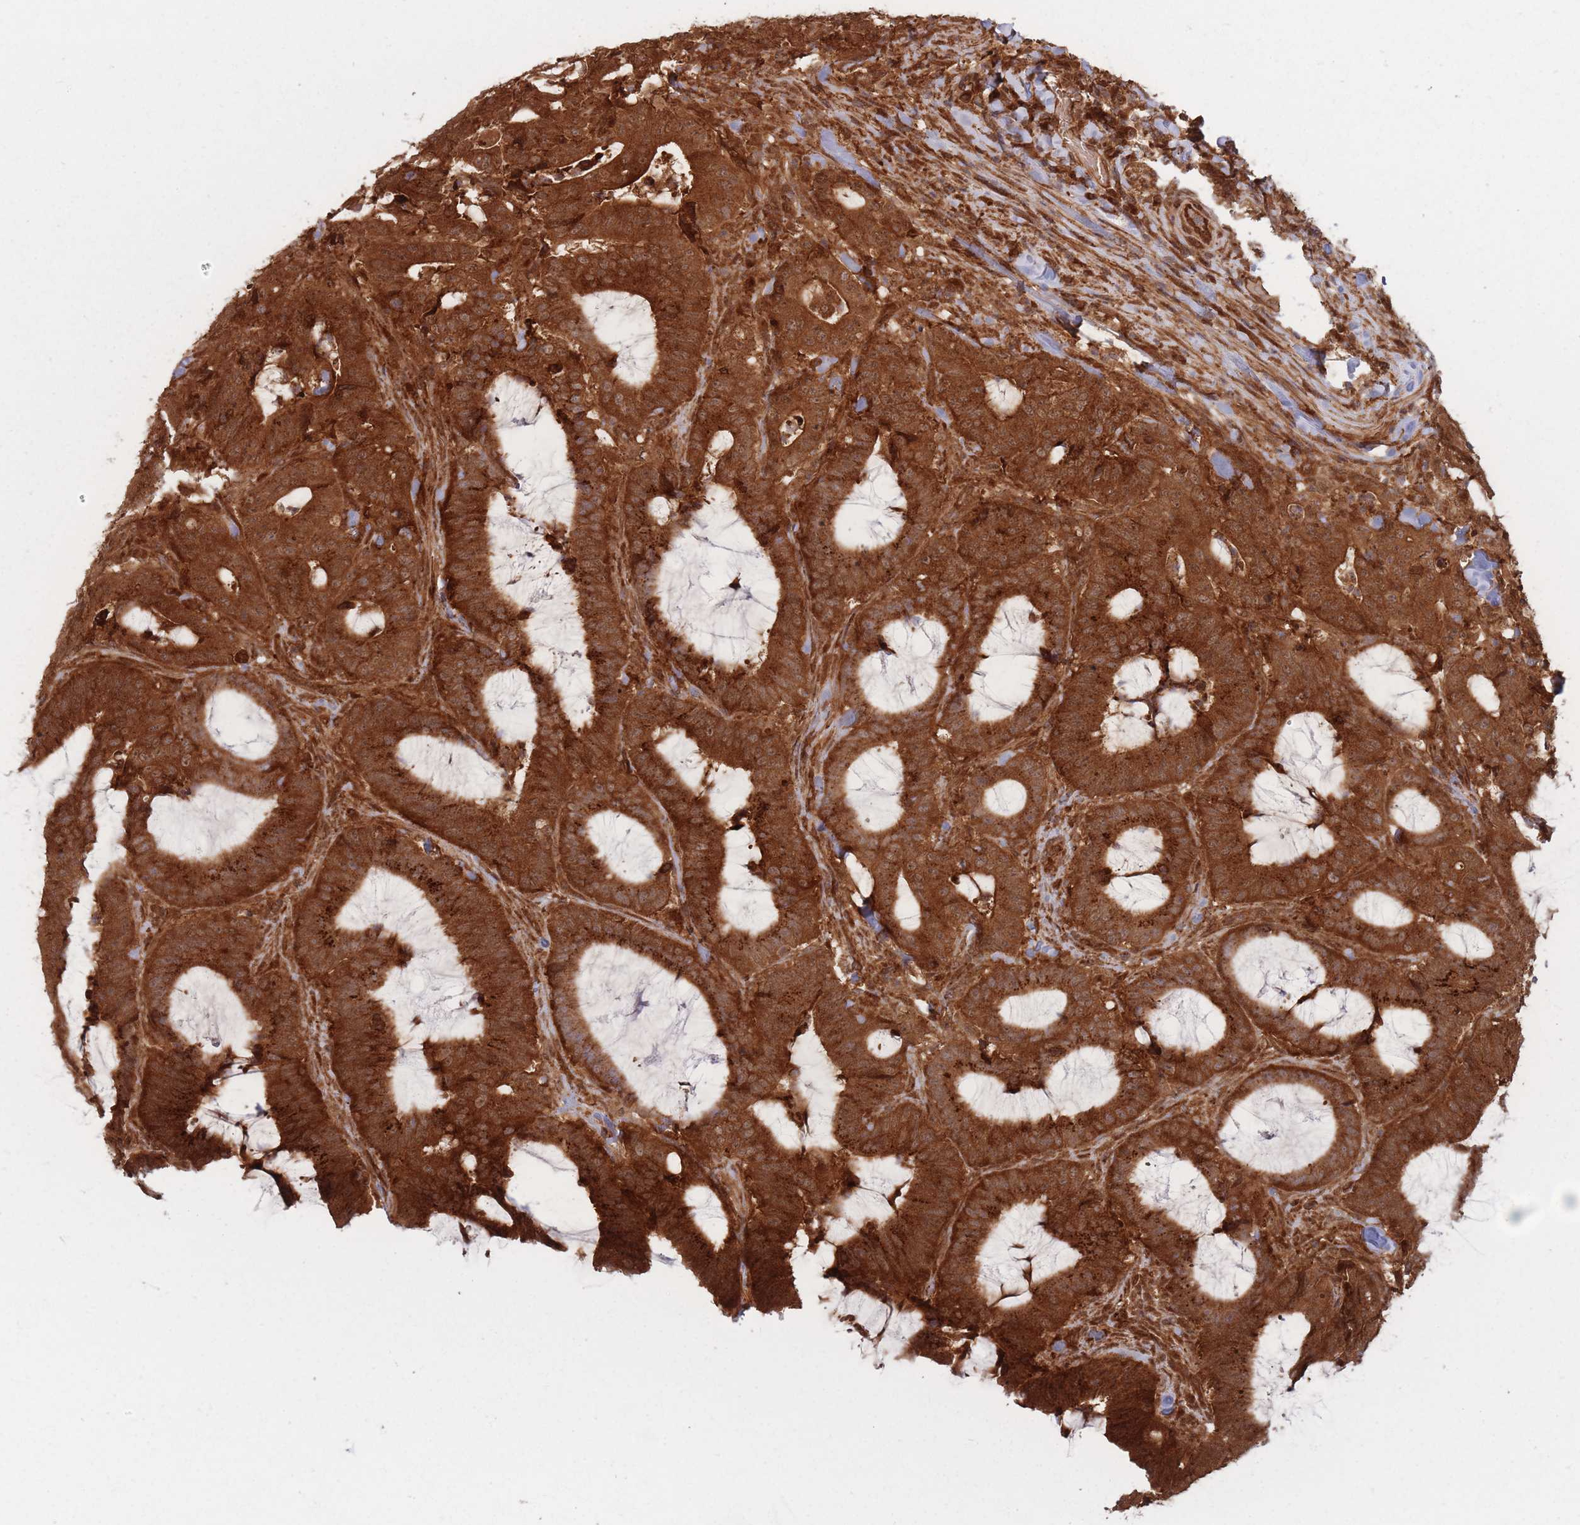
{"staining": {"intensity": "strong", "quantity": ">75%", "location": "cytoplasmic/membranous"}, "tissue": "colorectal cancer", "cell_type": "Tumor cells", "image_type": "cancer", "snomed": [{"axis": "morphology", "description": "Adenocarcinoma, NOS"}, {"axis": "topography", "description": "Colon"}], "caption": "Colorectal cancer (adenocarcinoma) stained with IHC exhibits strong cytoplasmic/membranous expression in about >75% of tumor cells.", "gene": "PODXL2", "patient": {"sex": "female", "age": 43}}